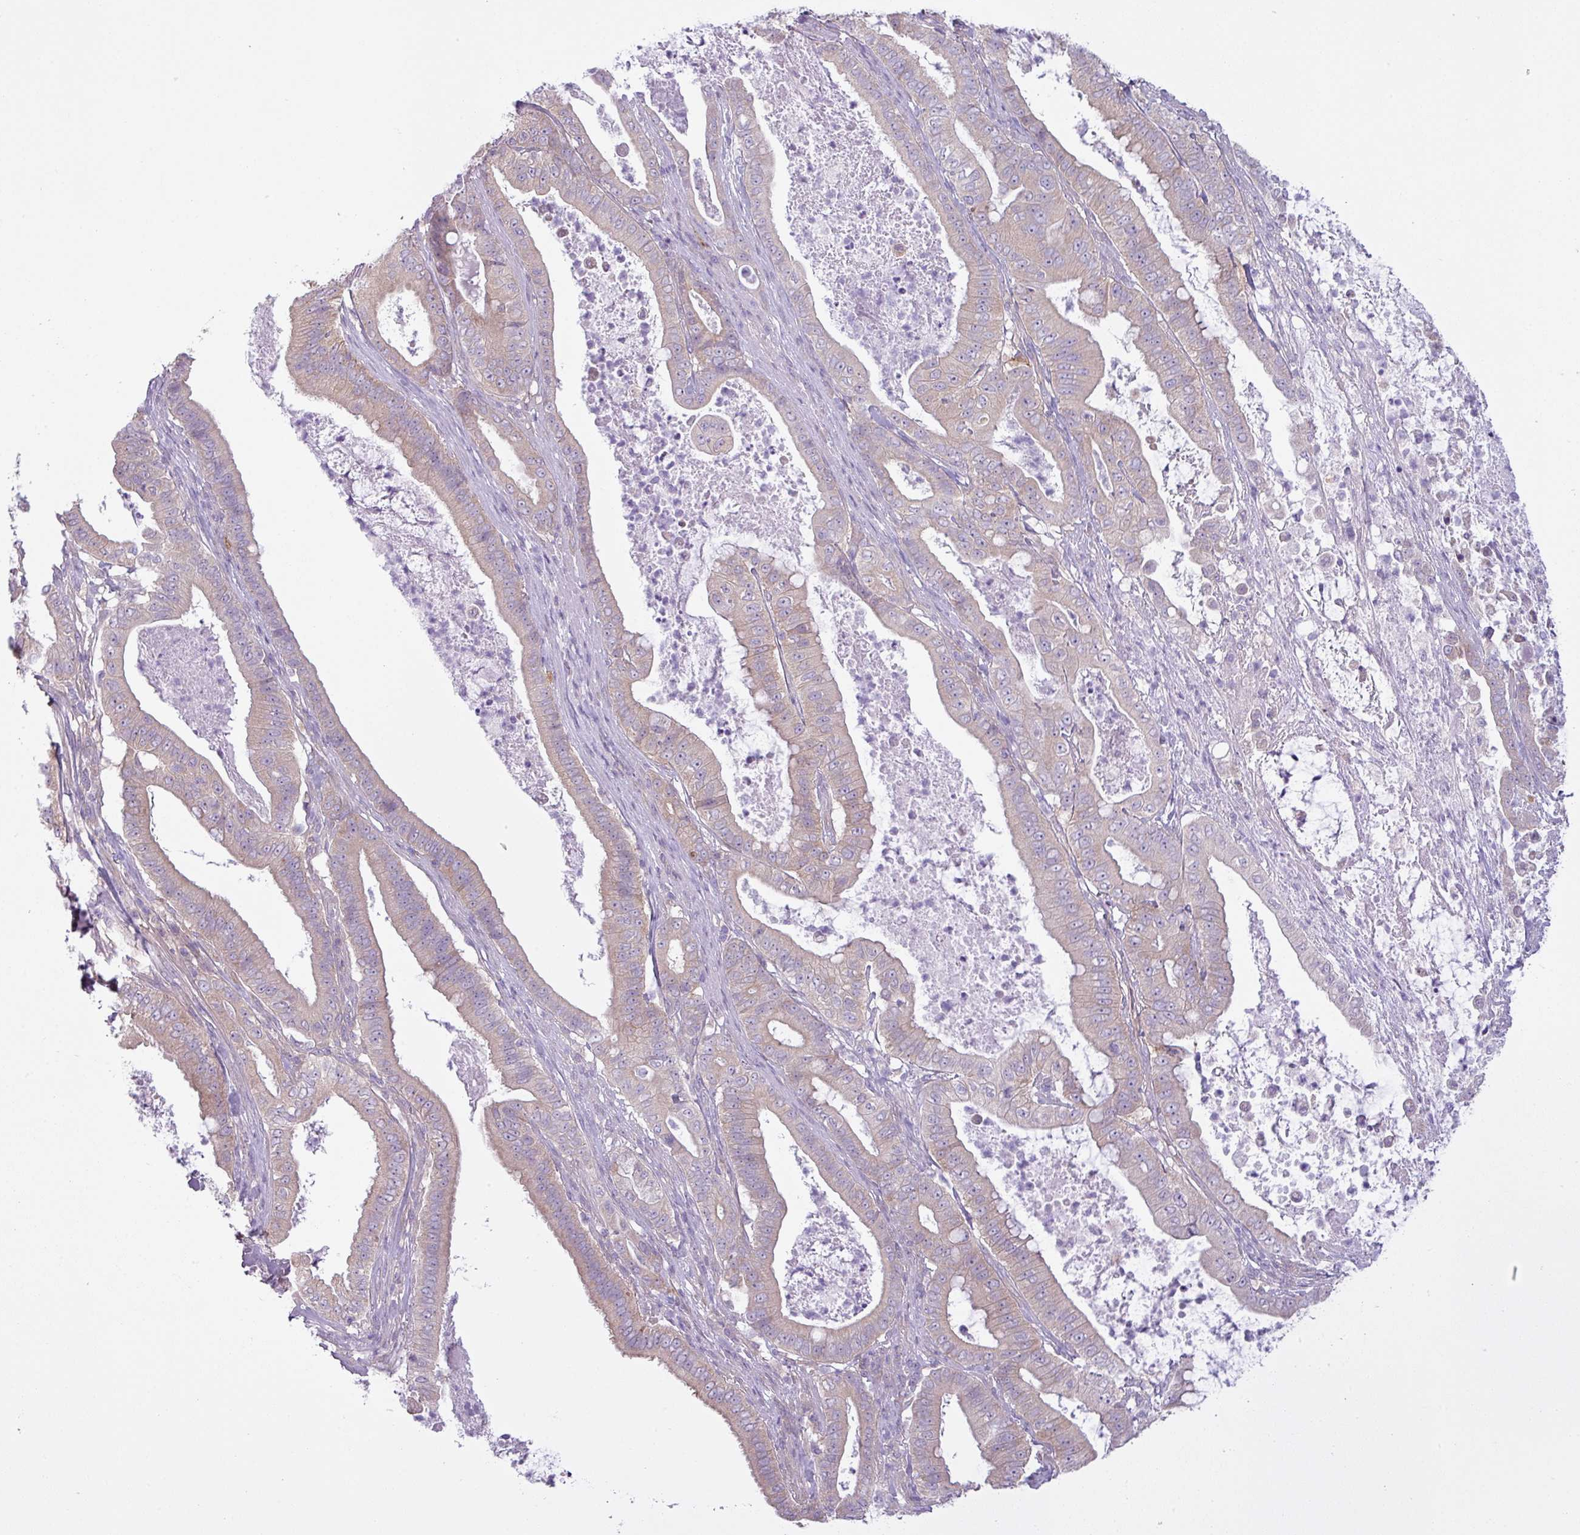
{"staining": {"intensity": "weak", "quantity": "25%-75%", "location": "cytoplasmic/membranous"}, "tissue": "pancreatic cancer", "cell_type": "Tumor cells", "image_type": "cancer", "snomed": [{"axis": "morphology", "description": "Adenocarcinoma, NOS"}, {"axis": "topography", "description": "Pancreas"}], "caption": "Adenocarcinoma (pancreatic) stained with immunohistochemistry displays weak cytoplasmic/membranous staining in approximately 25%-75% of tumor cells.", "gene": "CAMK2B", "patient": {"sex": "male", "age": 71}}